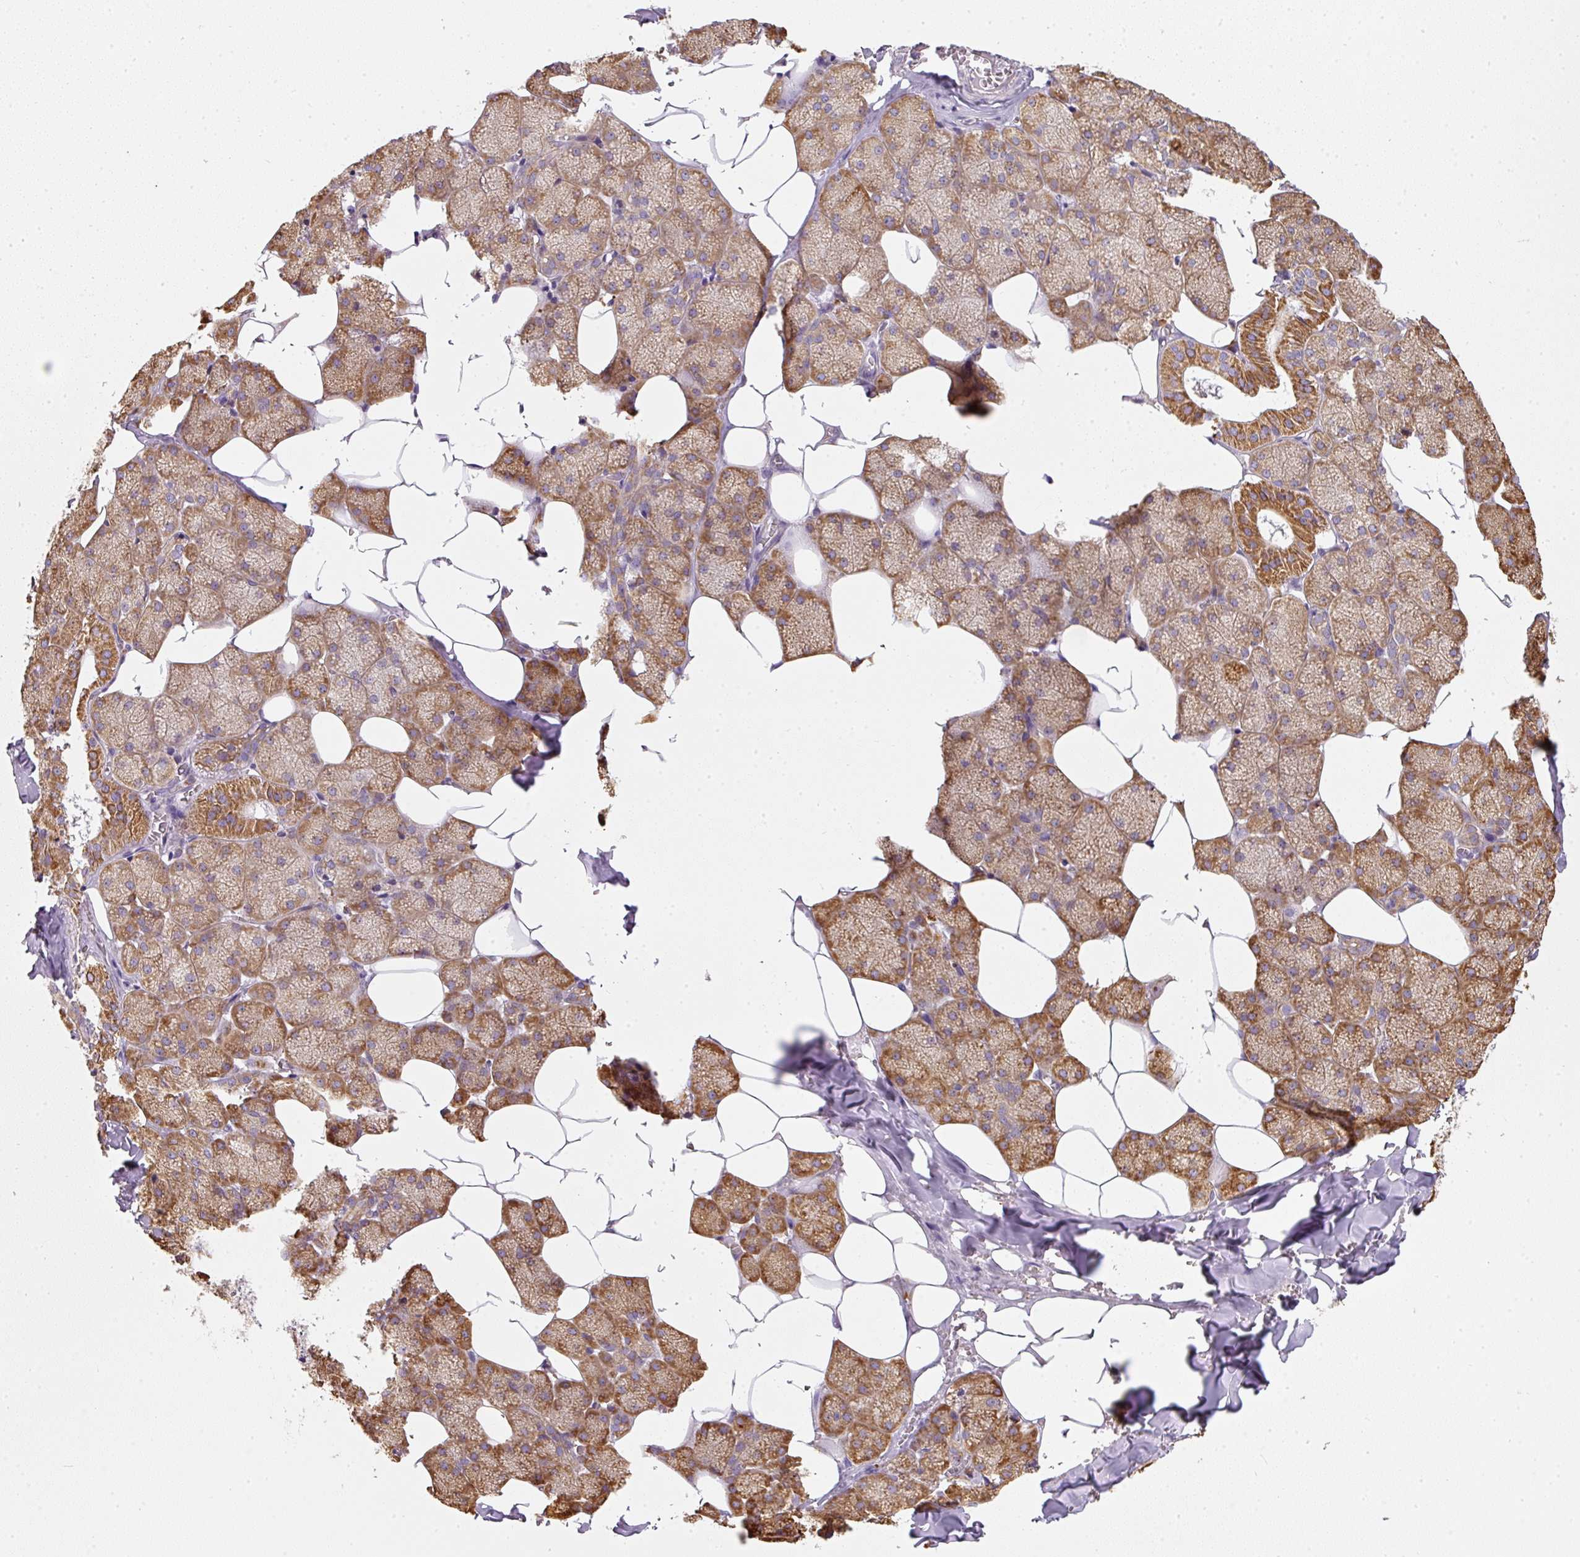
{"staining": {"intensity": "moderate", "quantity": ">75%", "location": "cytoplasmic/membranous"}, "tissue": "salivary gland", "cell_type": "Glandular cells", "image_type": "normal", "snomed": [{"axis": "morphology", "description": "Normal tissue, NOS"}, {"axis": "topography", "description": "Salivary gland"}, {"axis": "topography", "description": "Peripheral nerve tissue"}], "caption": "Normal salivary gland demonstrates moderate cytoplasmic/membranous expression in about >75% of glandular cells, visualized by immunohistochemistry.", "gene": "MORN4", "patient": {"sex": "male", "age": 38}}